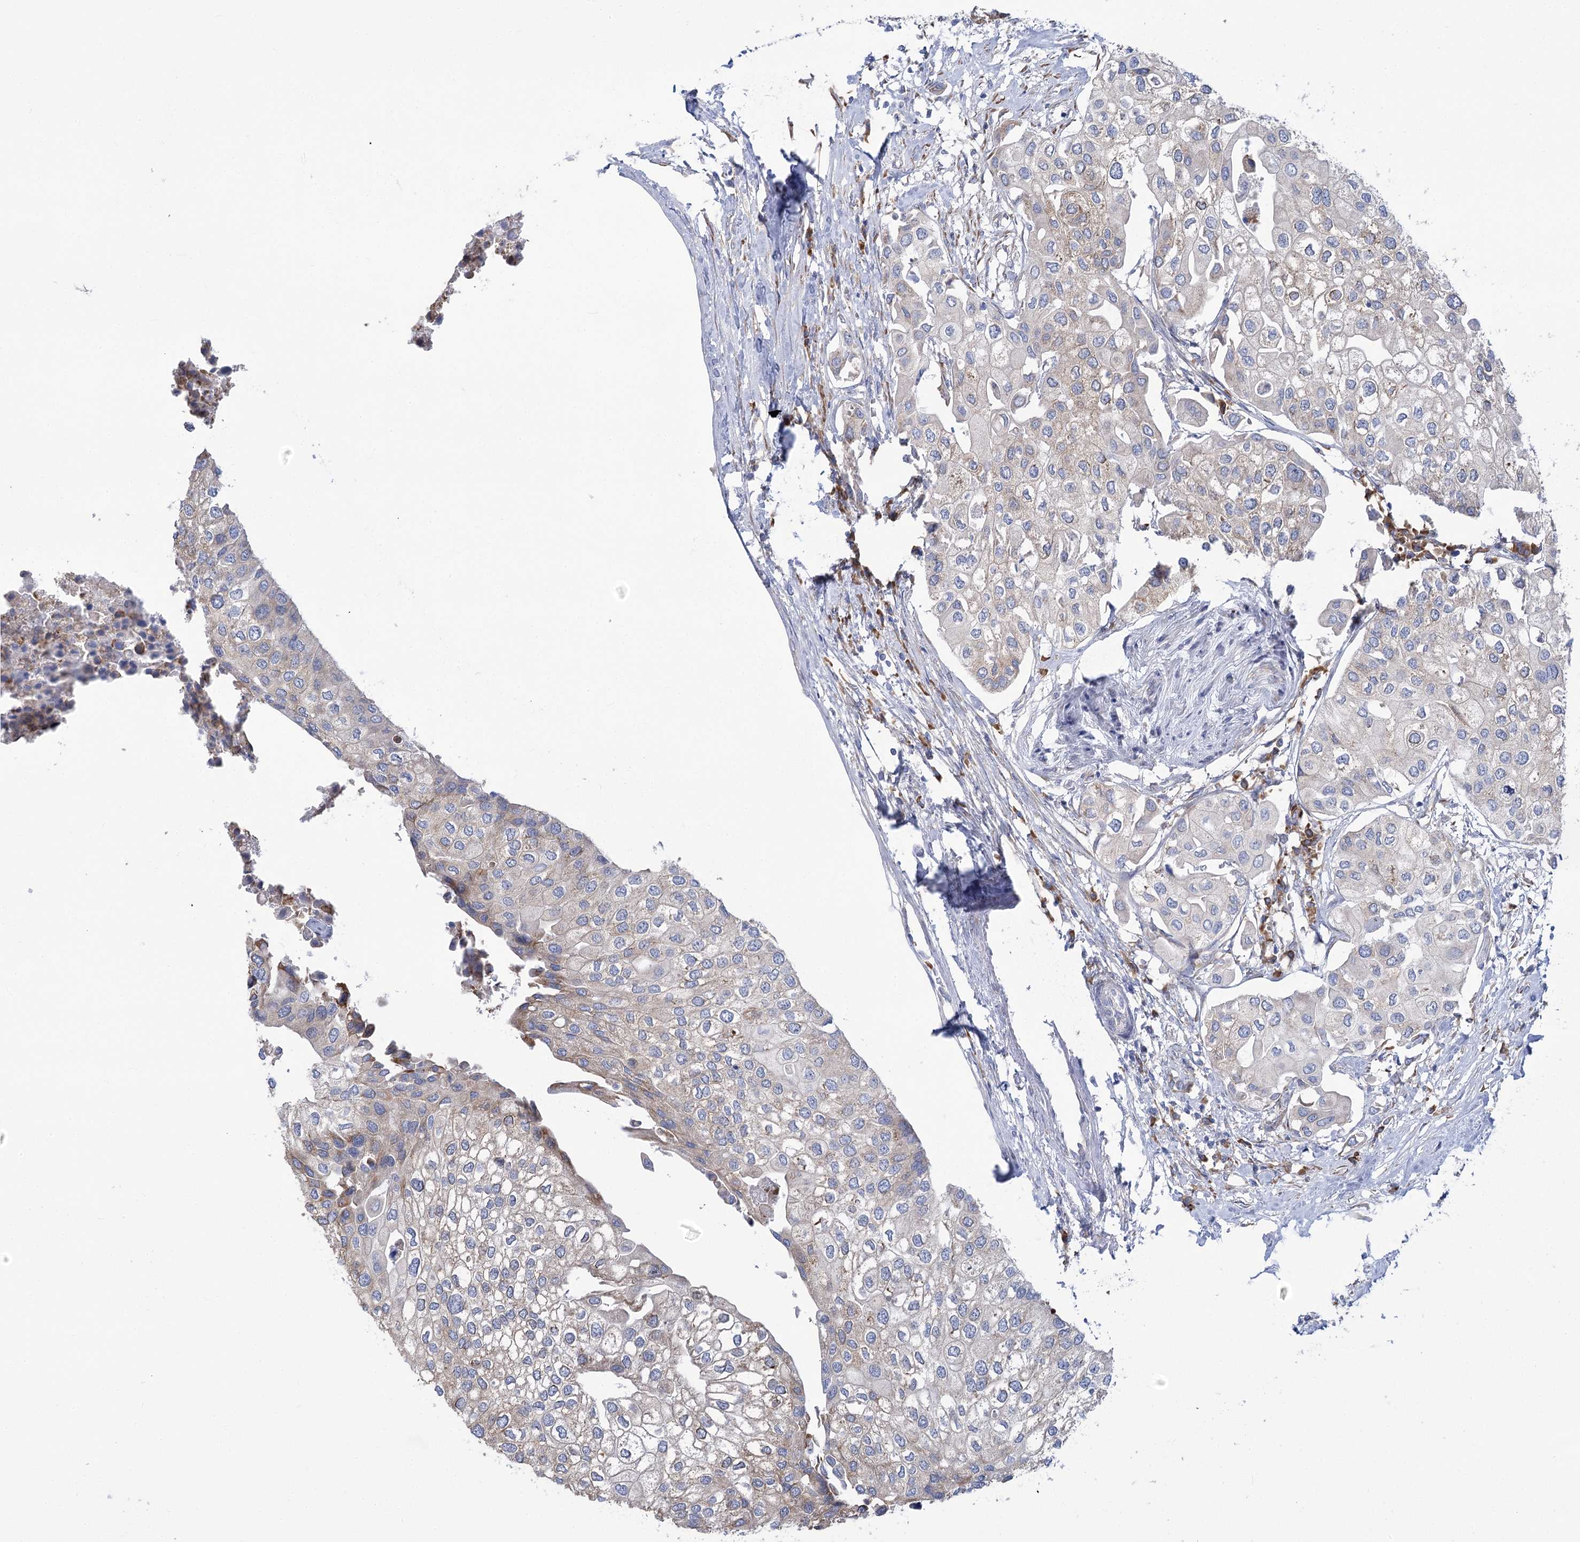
{"staining": {"intensity": "negative", "quantity": "none", "location": "none"}, "tissue": "urothelial cancer", "cell_type": "Tumor cells", "image_type": "cancer", "snomed": [{"axis": "morphology", "description": "Urothelial carcinoma, High grade"}, {"axis": "topography", "description": "Urinary bladder"}], "caption": "Immunohistochemistry (IHC) photomicrograph of neoplastic tissue: human high-grade urothelial carcinoma stained with DAB (3,3'-diaminobenzidine) shows no significant protein expression in tumor cells. (DAB (3,3'-diaminobenzidine) immunohistochemistry with hematoxylin counter stain).", "gene": "STT3B", "patient": {"sex": "male", "age": 64}}